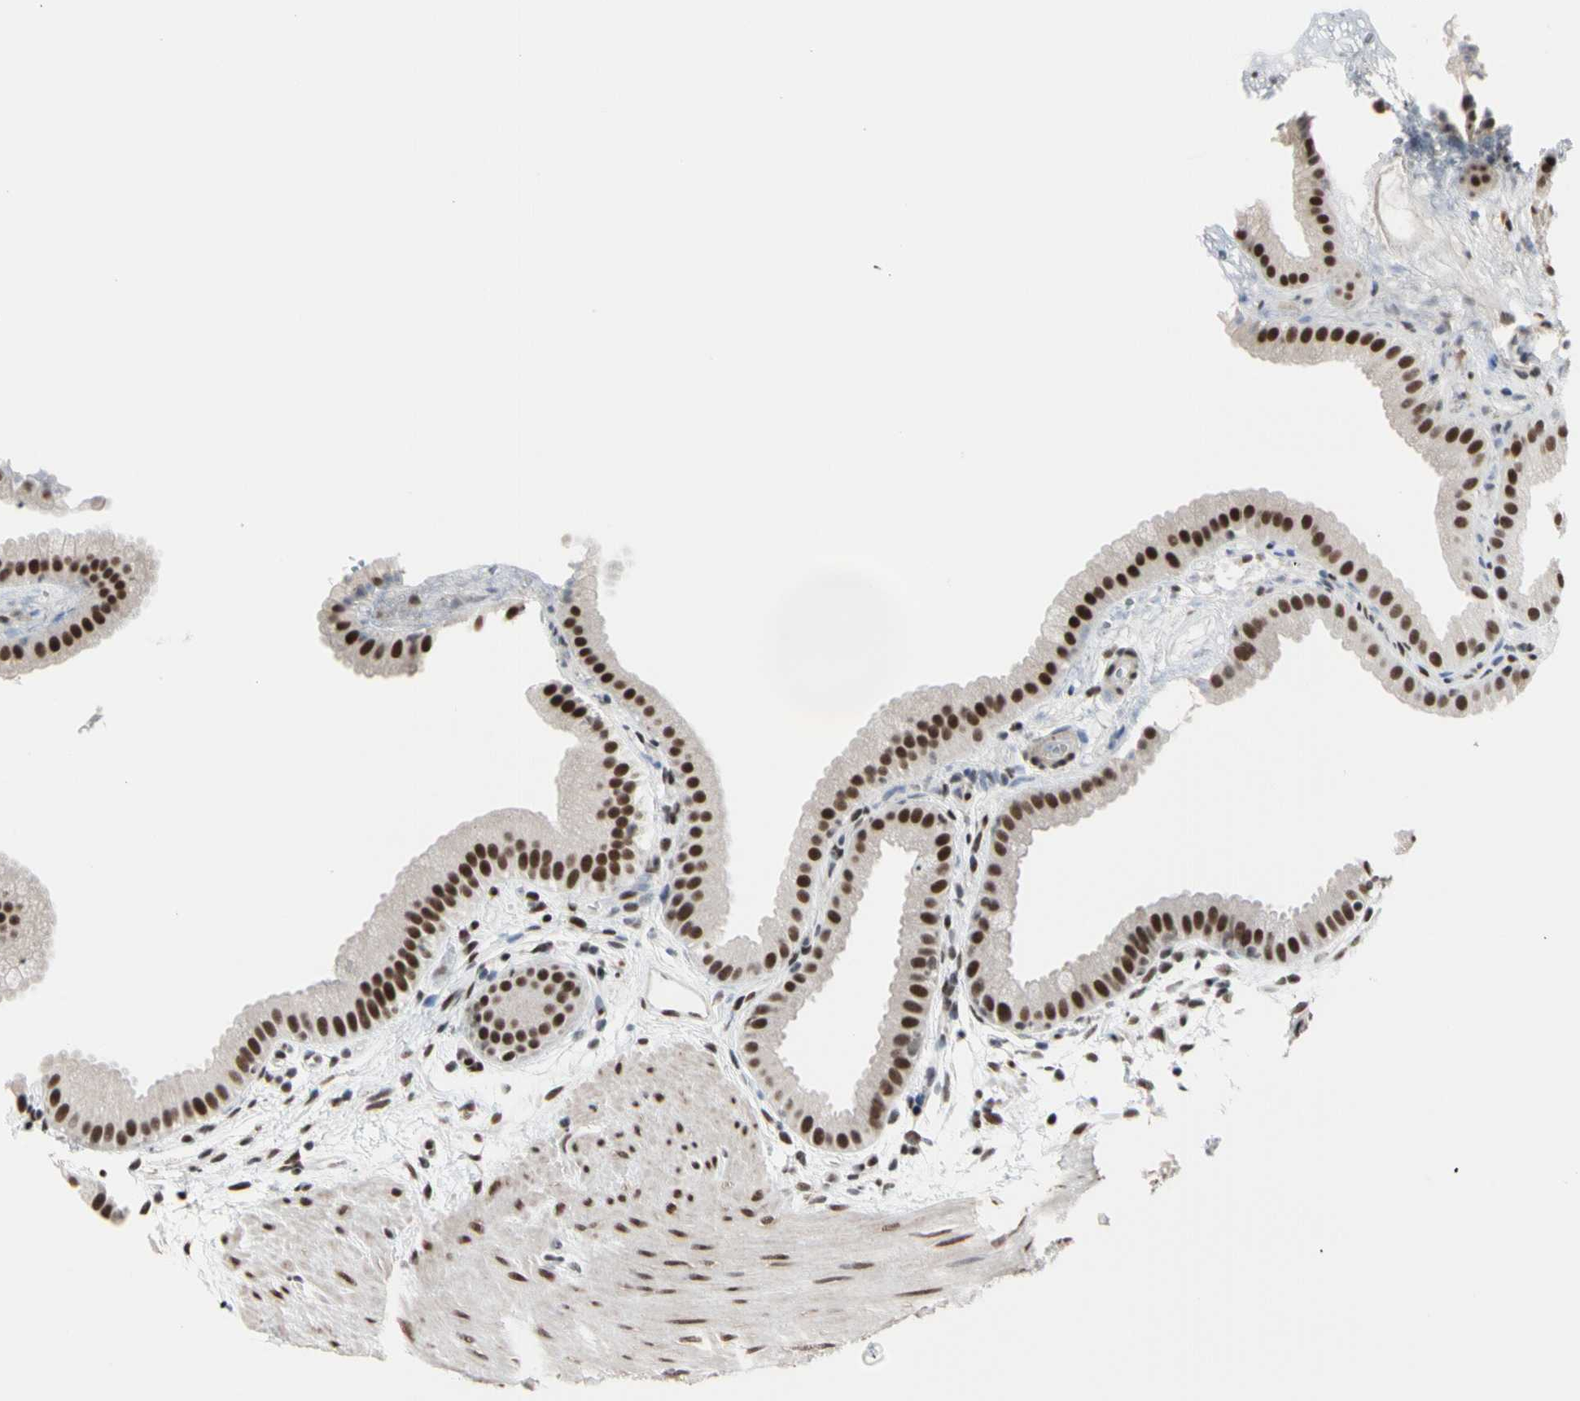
{"staining": {"intensity": "strong", "quantity": ">75%", "location": "nuclear"}, "tissue": "gallbladder", "cell_type": "Glandular cells", "image_type": "normal", "snomed": [{"axis": "morphology", "description": "Normal tissue, NOS"}, {"axis": "topography", "description": "Gallbladder"}], "caption": "Brown immunohistochemical staining in normal gallbladder reveals strong nuclear positivity in about >75% of glandular cells. The protein is stained brown, and the nuclei are stained in blue (DAB IHC with brightfield microscopy, high magnification).", "gene": "FAM98B", "patient": {"sex": "female", "age": 64}}